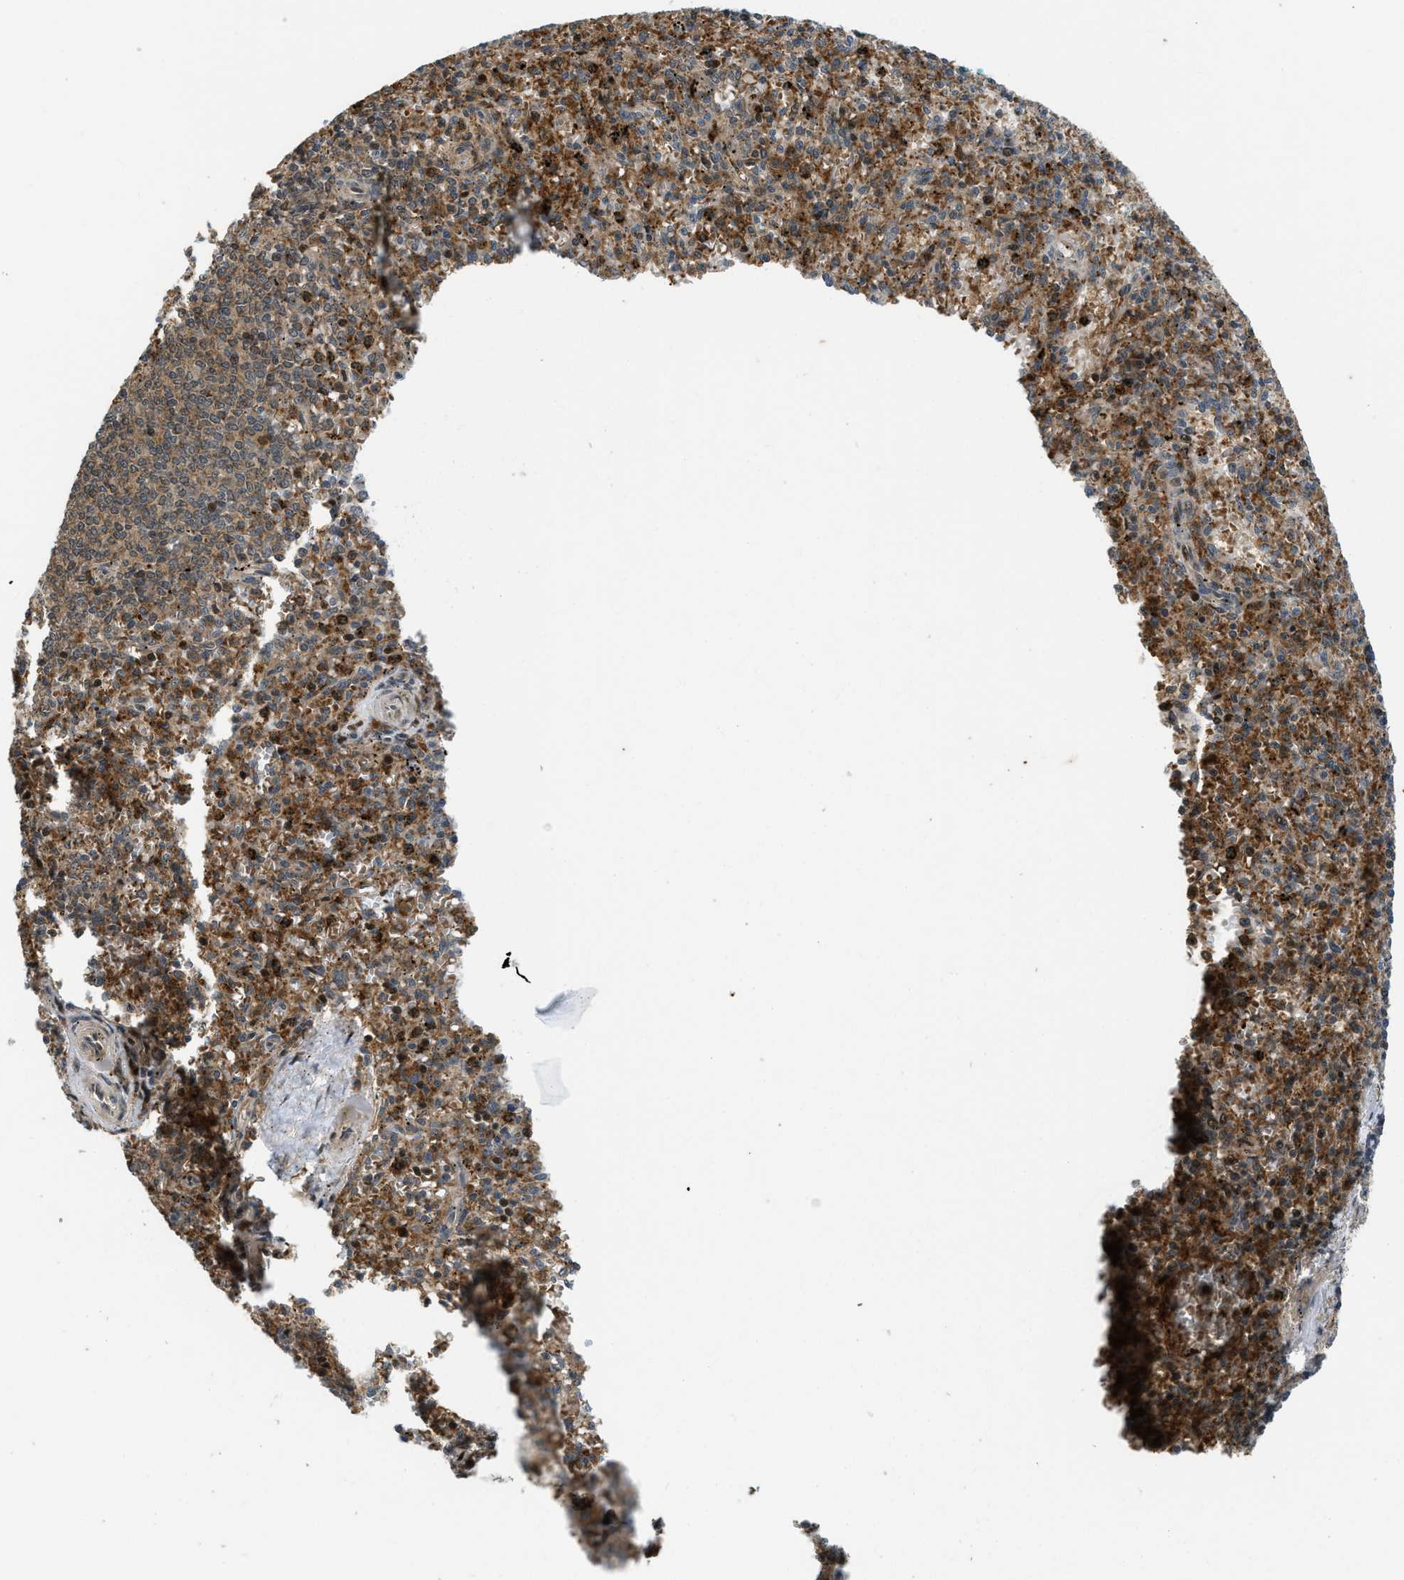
{"staining": {"intensity": "strong", "quantity": ">75%", "location": "cytoplasmic/membranous,nuclear"}, "tissue": "spleen", "cell_type": "Cells in red pulp", "image_type": "normal", "snomed": [{"axis": "morphology", "description": "Normal tissue, NOS"}, {"axis": "topography", "description": "Spleen"}], "caption": "Cells in red pulp display high levels of strong cytoplasmic/membranous,nuclear positivity in approximately >75% of cells in unremarkable human spleen.", "gene": "DNAJC28", "patient": {"sex": "male", "age": 72}}